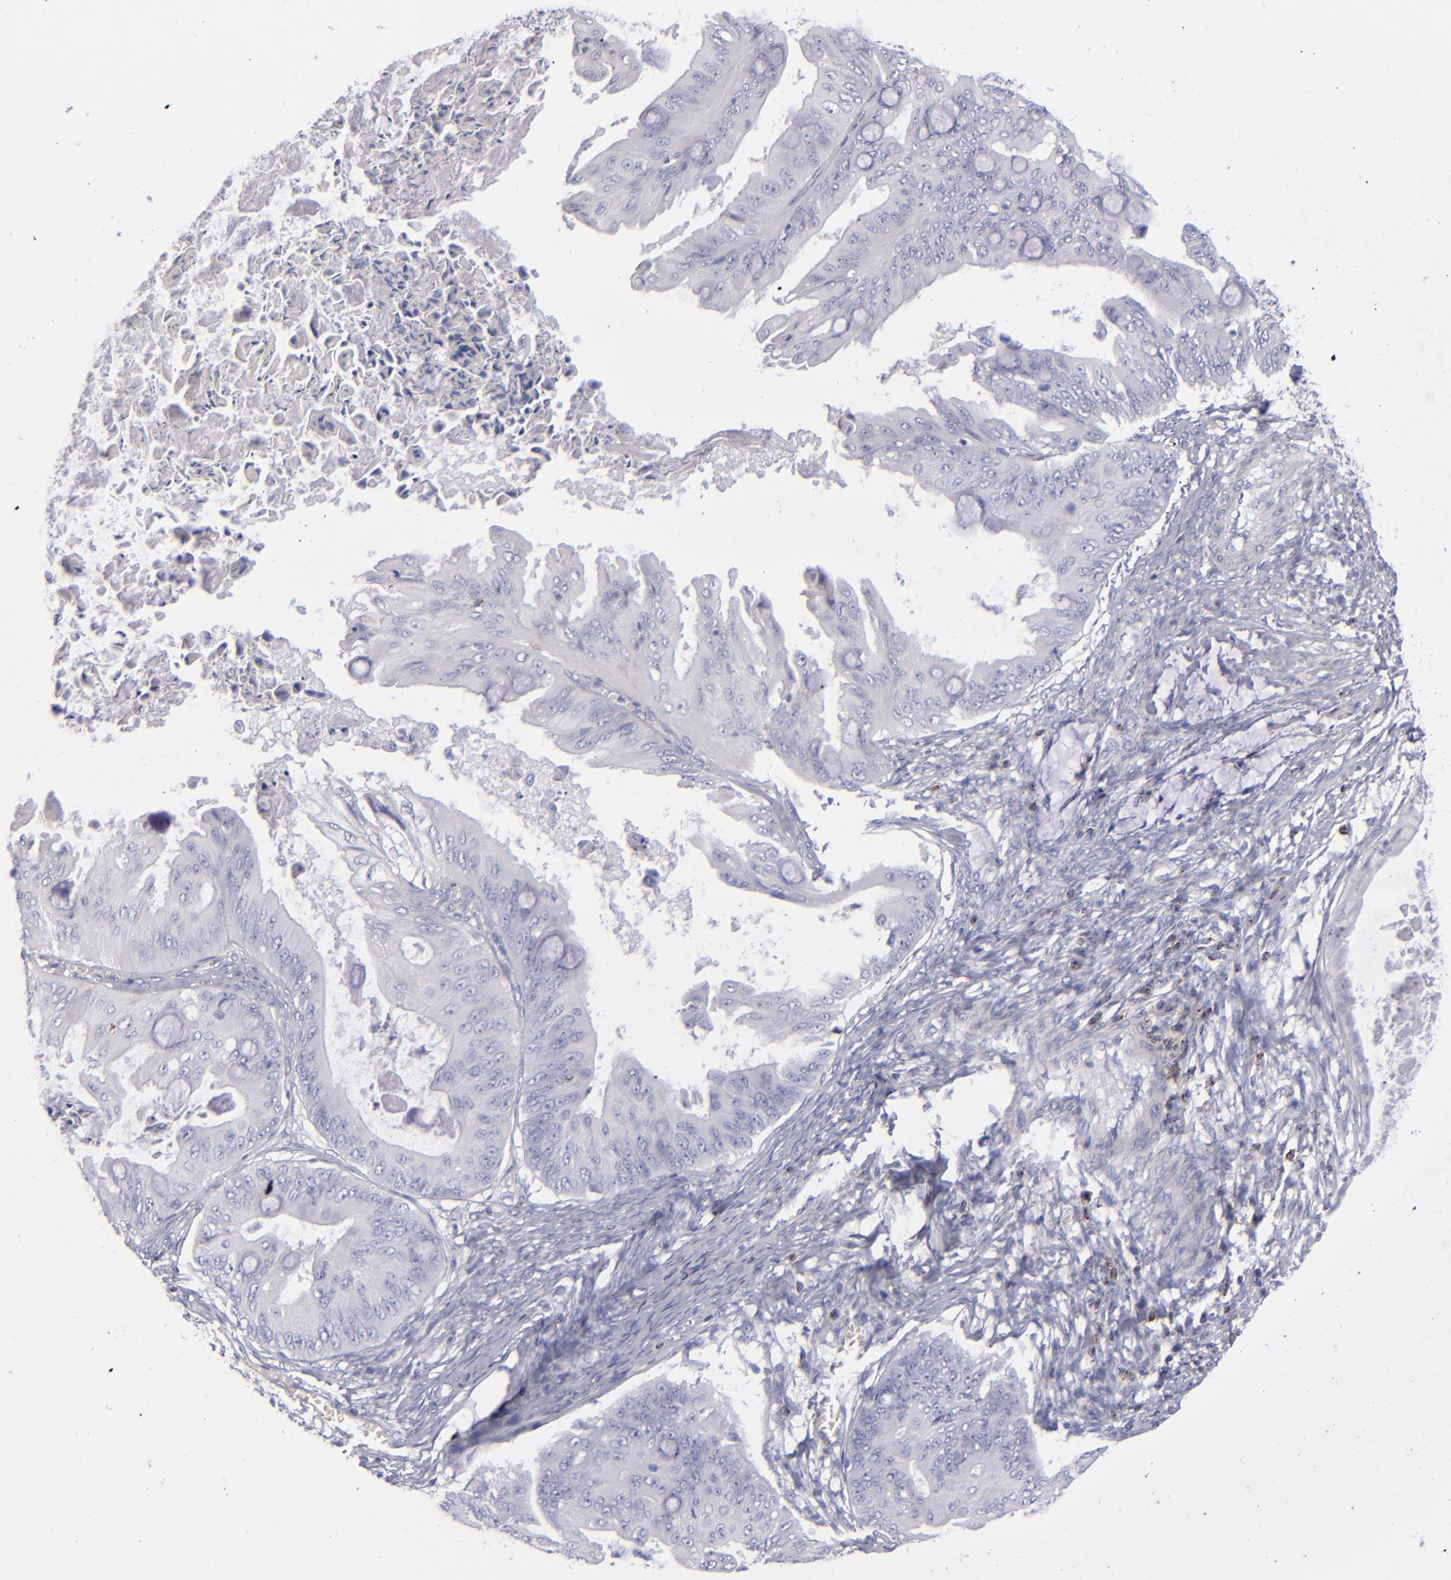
{"staining": {"intensity": "negative", "quantity": "none", "location": "none"}, "tissue": "ovarian cancer", "cell_type": "Tumor cells", "image_type": "cancer", "snomed": [{"axis": "morphology", "description": "Cystadenocarcinoma, mucinous, NOS"}, {"axis": "topography", "description": "Ovary"}], "caption": "DAB (3,3'-diaminobenzidine) immunohistochemical staining of human mucinous cystadenocarcinoma (ovarian) reveals no significant positivity in tumor cells. The staining is performed using DAB brown chromogen with nuclei counter-stained in using hematoxylin.", "gene": "CD2", "patient": {"sex": "female", "age": 37}}